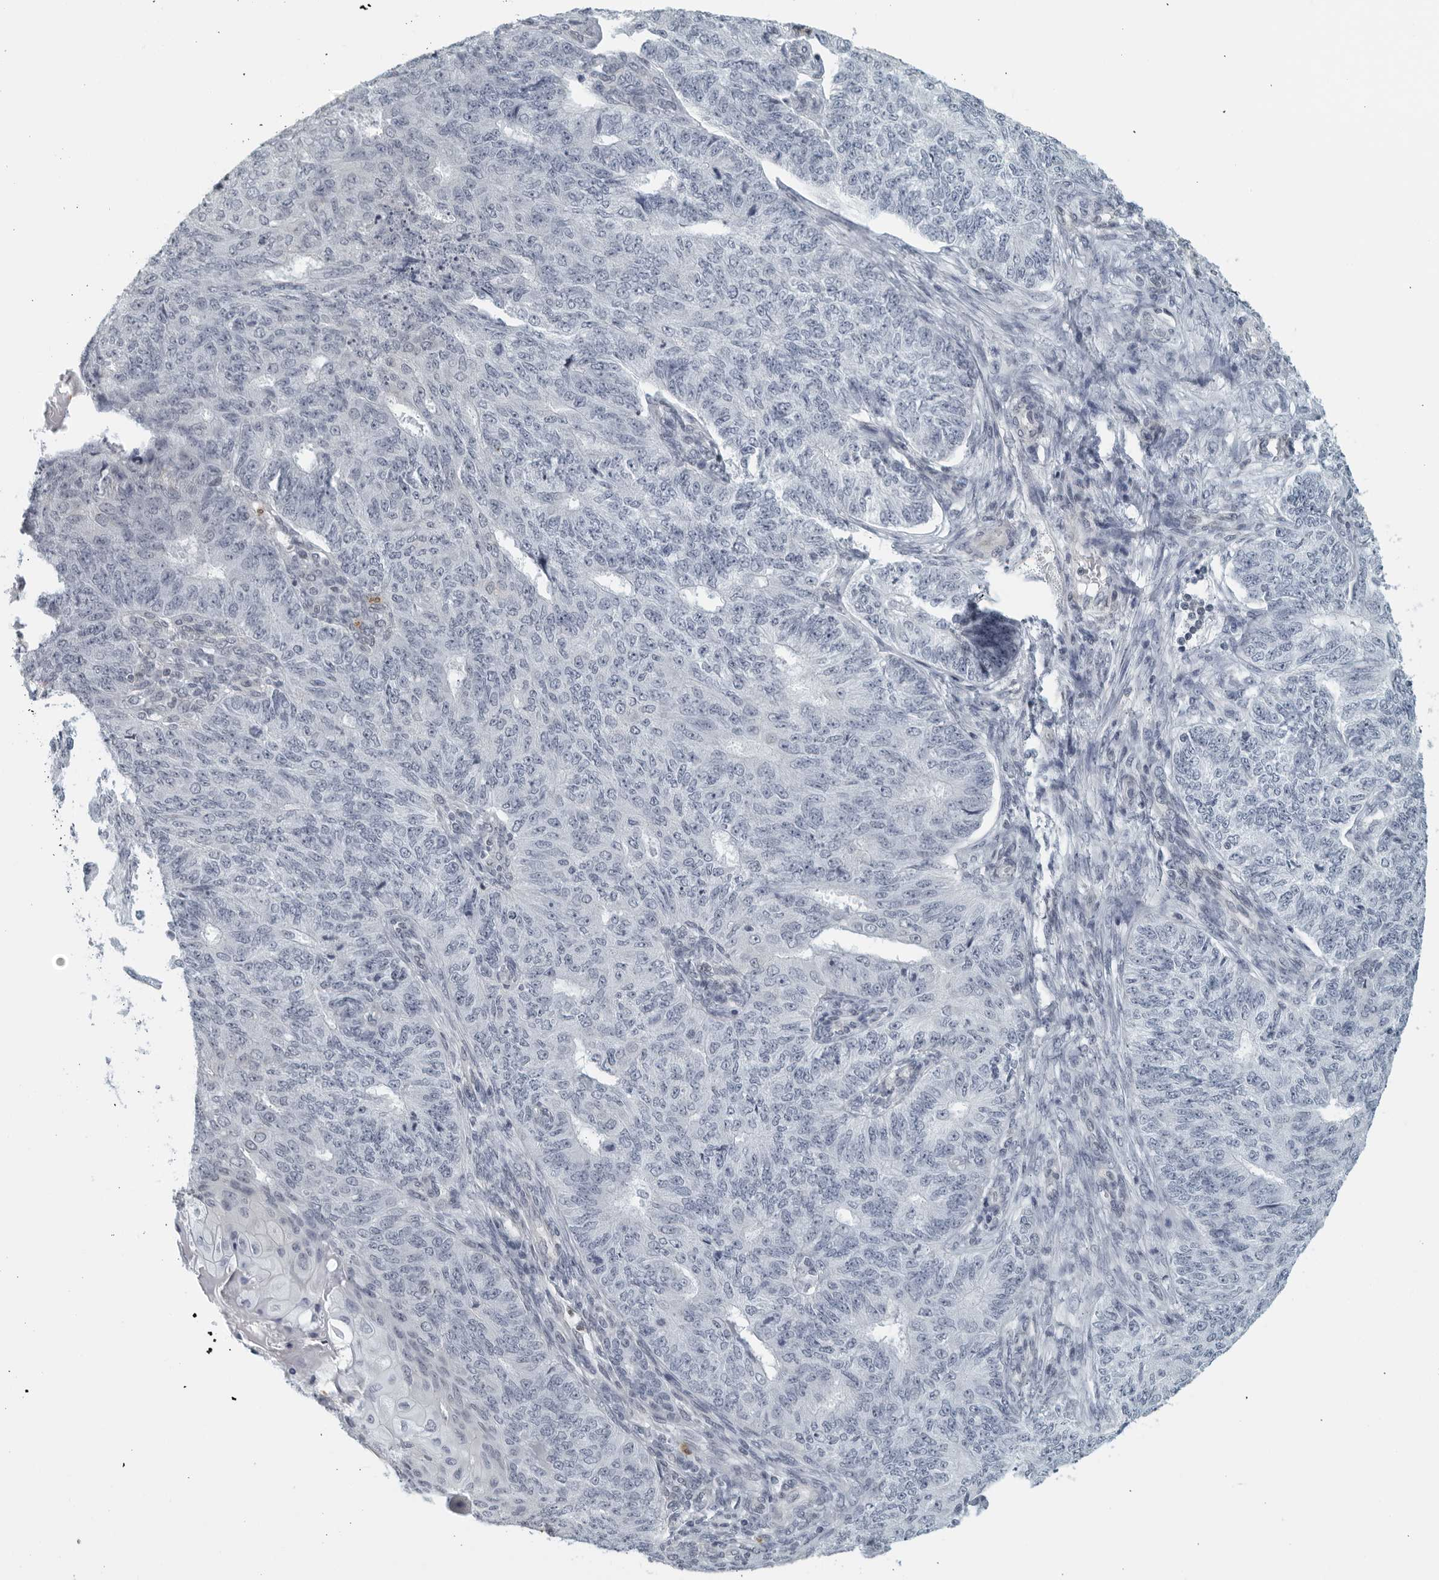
{"staining": {"intensity": "negative", "quantity": "none", "location": "none"}, "tissue": "endometrial cancer", "cell_type": "Tumor cells", "image_type": "cancer", "snomed": [{"axis": "morphology", "description": "Adenocarcinoma, NOS"}, {"axis": "topography", "description": "Endometrium"}], "caption": "The immunohistochemistry photomicrograph has no significant staining in tumor cells of endometrial cancer (adenocarcinoma) tissue.", "gene": "KLK7", "patient": {"sex": "female", "age": 32}}